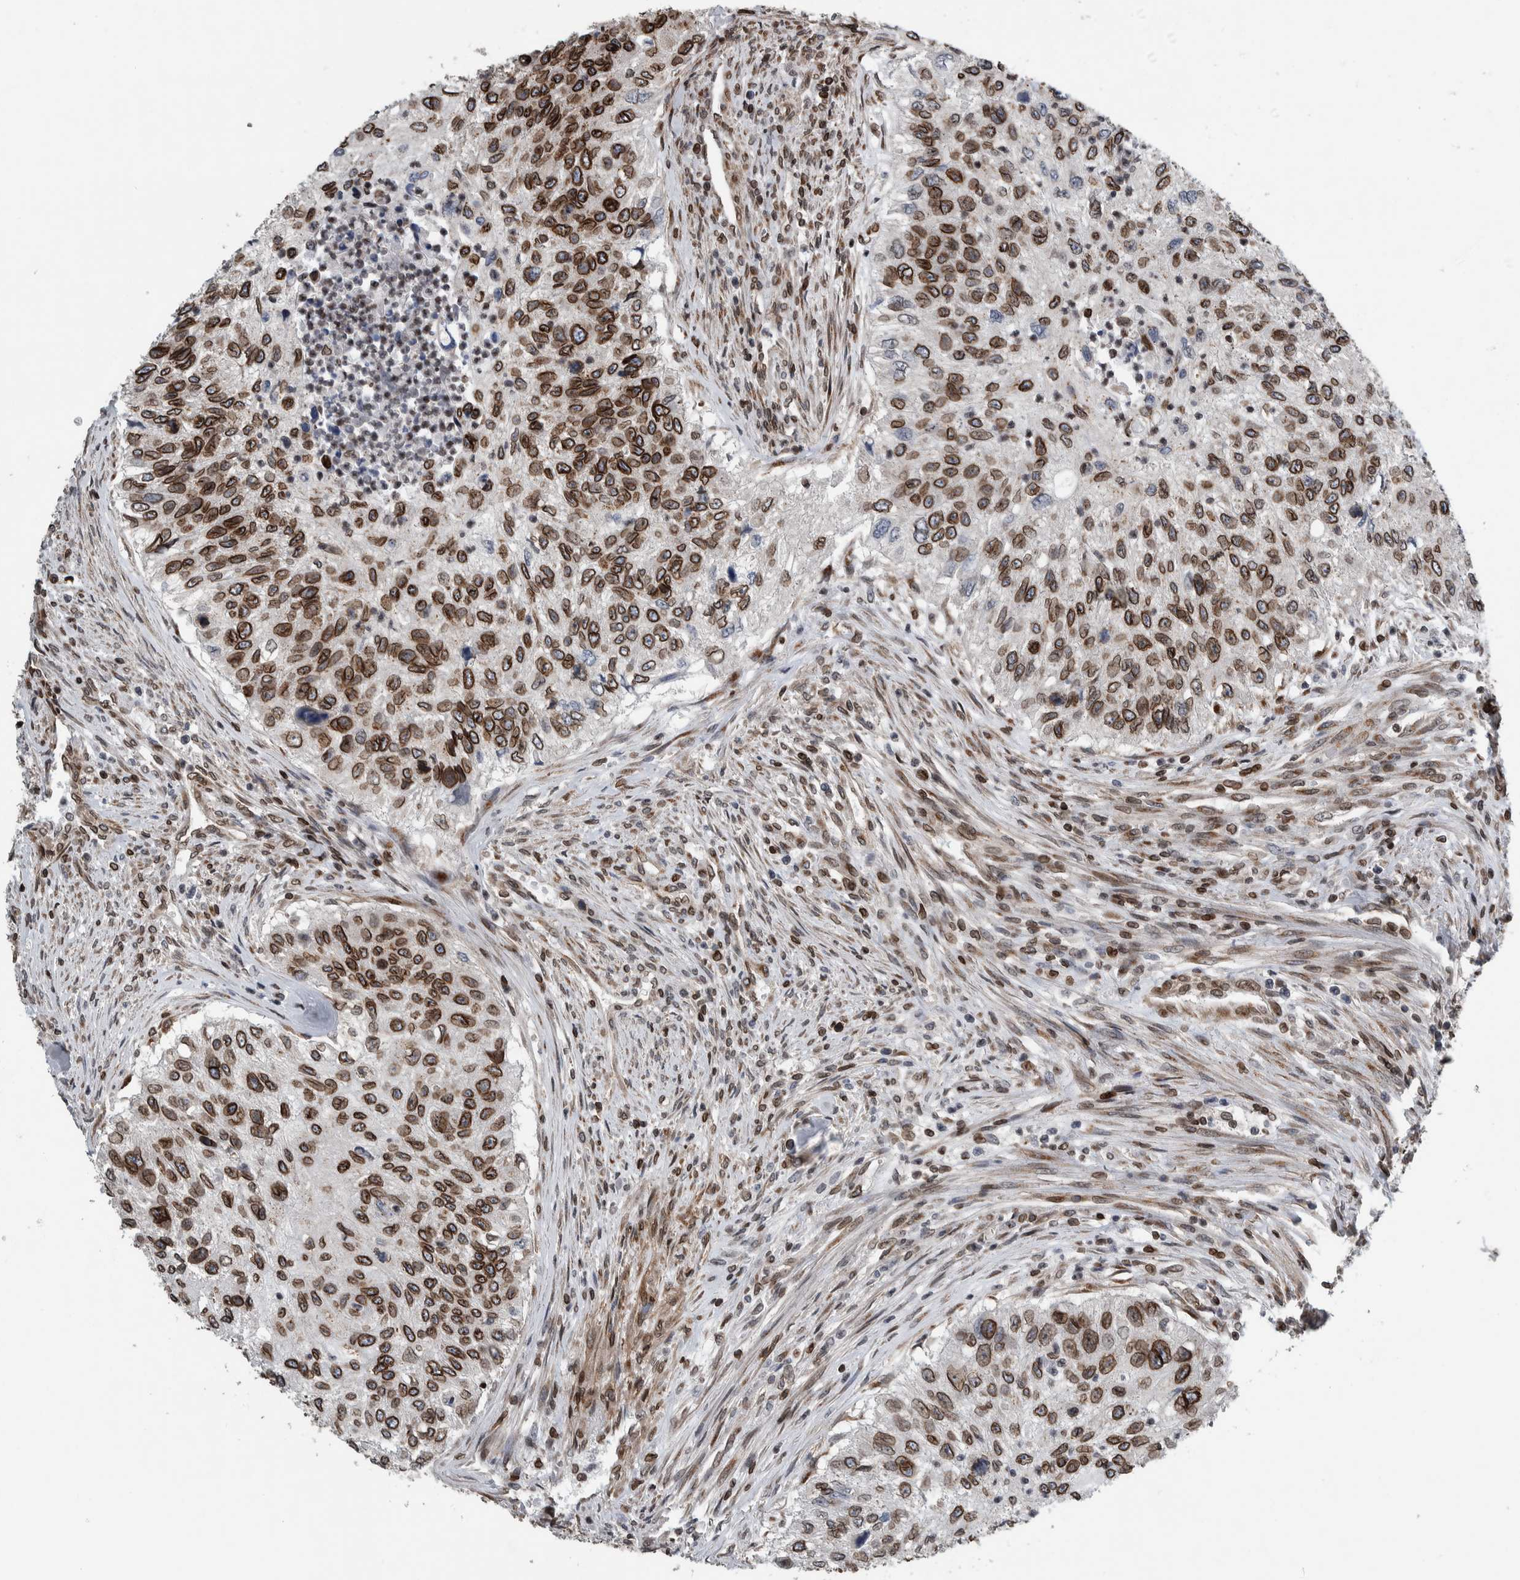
{"staining": {"intensity": "strong", "quantity": ">75%", "location": "cytoplasmic/membranous,nuclear"}, "tissue": "urothelial cancer", "cell_type": "Tumor cells", "image_type": "cancer", "snomed": [{"axis": "morphology", "description": "Urothelial carcinoma, High grade"}, {"axis": "topography", "description": "Urinary bladder"}], "caption": "Urothelial cancer was stained to show a protein in brown. There is high levels of strong cytoplasmic/membranous and nuclear positivity in approximately >75% of tumor cells. The protein of interest is stained brown, and the nuclei are stained in blue (DAB (3,3'-diaminobenzidine) IHC with brightfield microscopy, high magnification).", "gene": "FAM135B", "patient": {"sex": "female", "age": 60}}